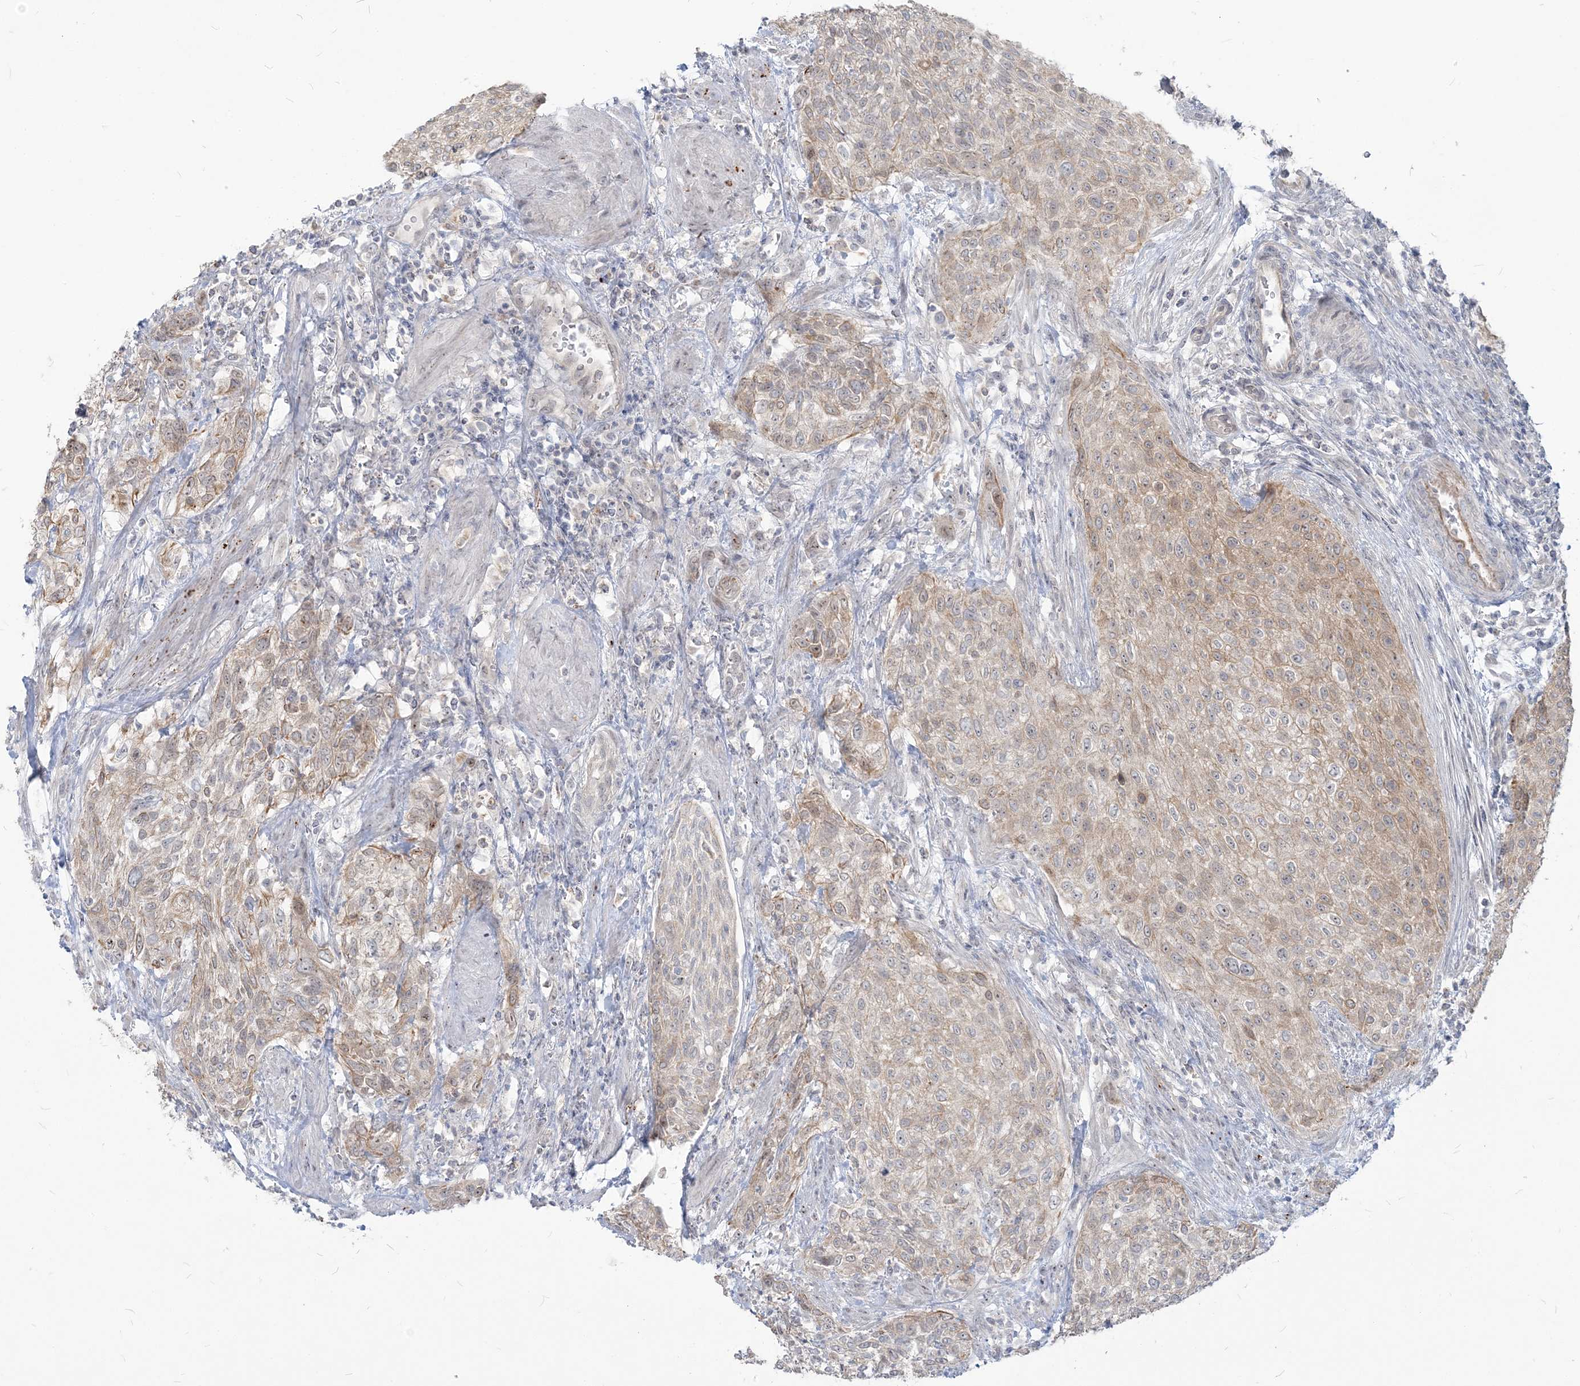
{"staining": {"intensity": "weak", "quantity": "25%-75%", "location": "cytoplasmic/membranous"}, "tissue": "urothelial cancer", "cell_type": "Tumor cells", "image_type": "cancer", "snomed": [{"axis": "morphology", "description": "Urothelial carcinoma, High grade"}, {"axis": "topography", "description": "Urinary bladder"}], "caption": "High-power microscopy captured an IHC image of urothelial cancer, revealing weak cytoplasmic/membranous positivity in approximately 25%-75% of tumor cells.", "gene": "SDAD1", "patient": {"sex": "male", "age": 35}}